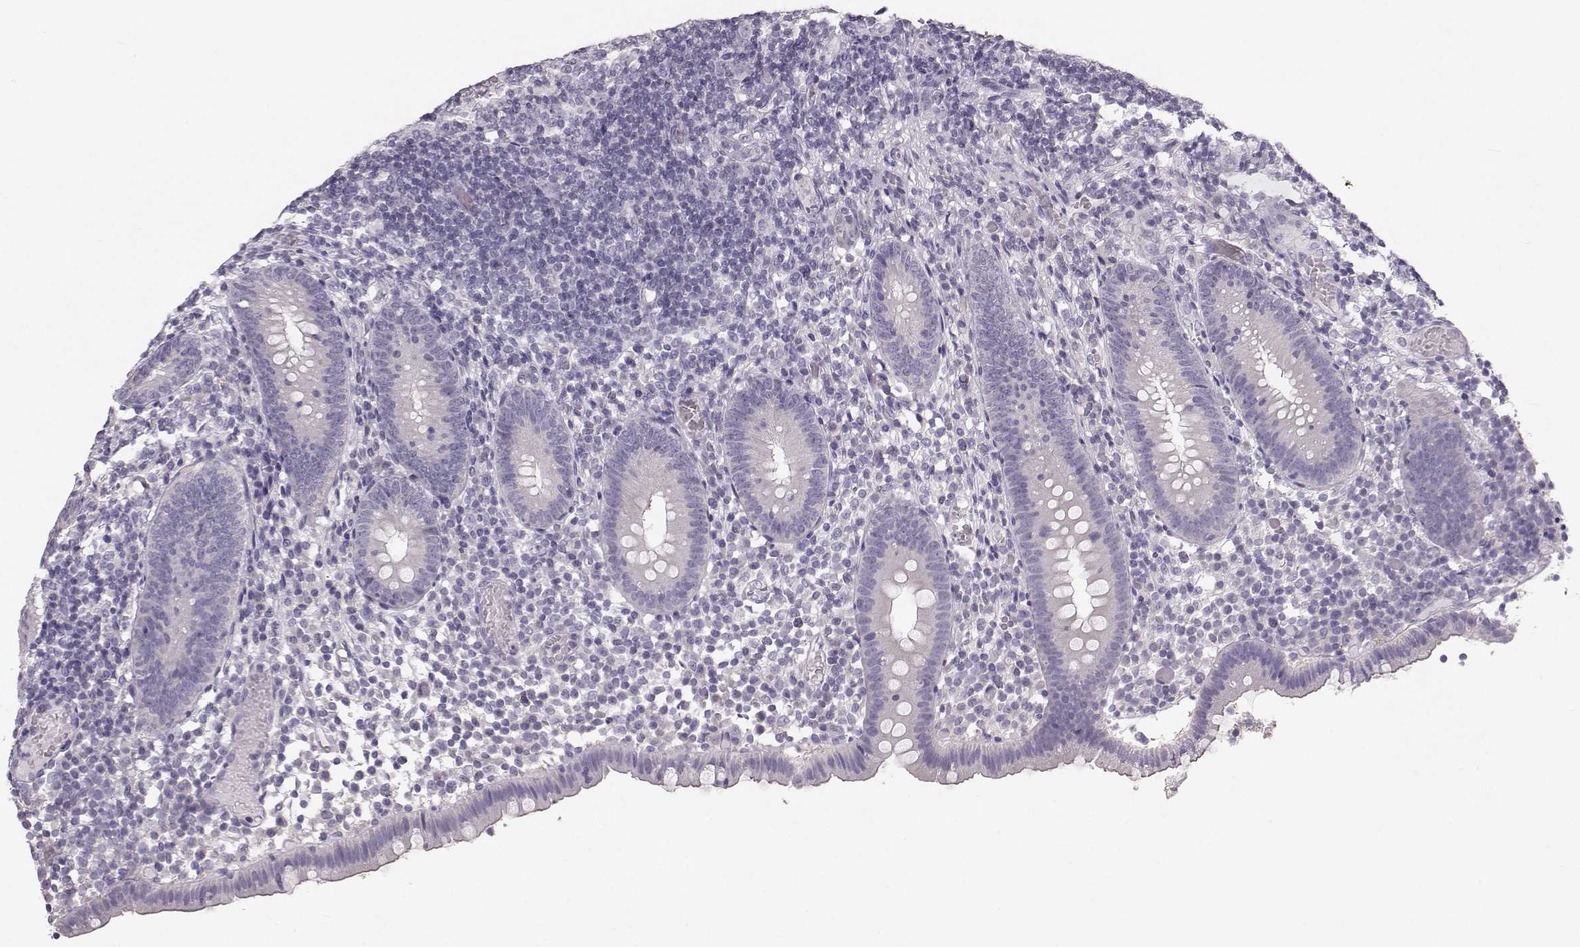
{"staining": {"intensity": "negative", "quantity": "none", "location": "none"}, "tissue": "appendix", "cell_type": "Glandular cells", "image_type": "normal", "snomed": [{"axis": "morphology", "description": "Normal tissue, NOS"}, {"axis": "topography", "description": "Appendix"}], "caption": "Glandular cells show no significant expression in unremarkable appendix. (Stains: DAB immunohistochemistry with hematoxylin counter stain, Microscopy: brightfield microscopy at high magnification).", "gene": "OIP5", "patient": {"sex": "female", "age": 32}}